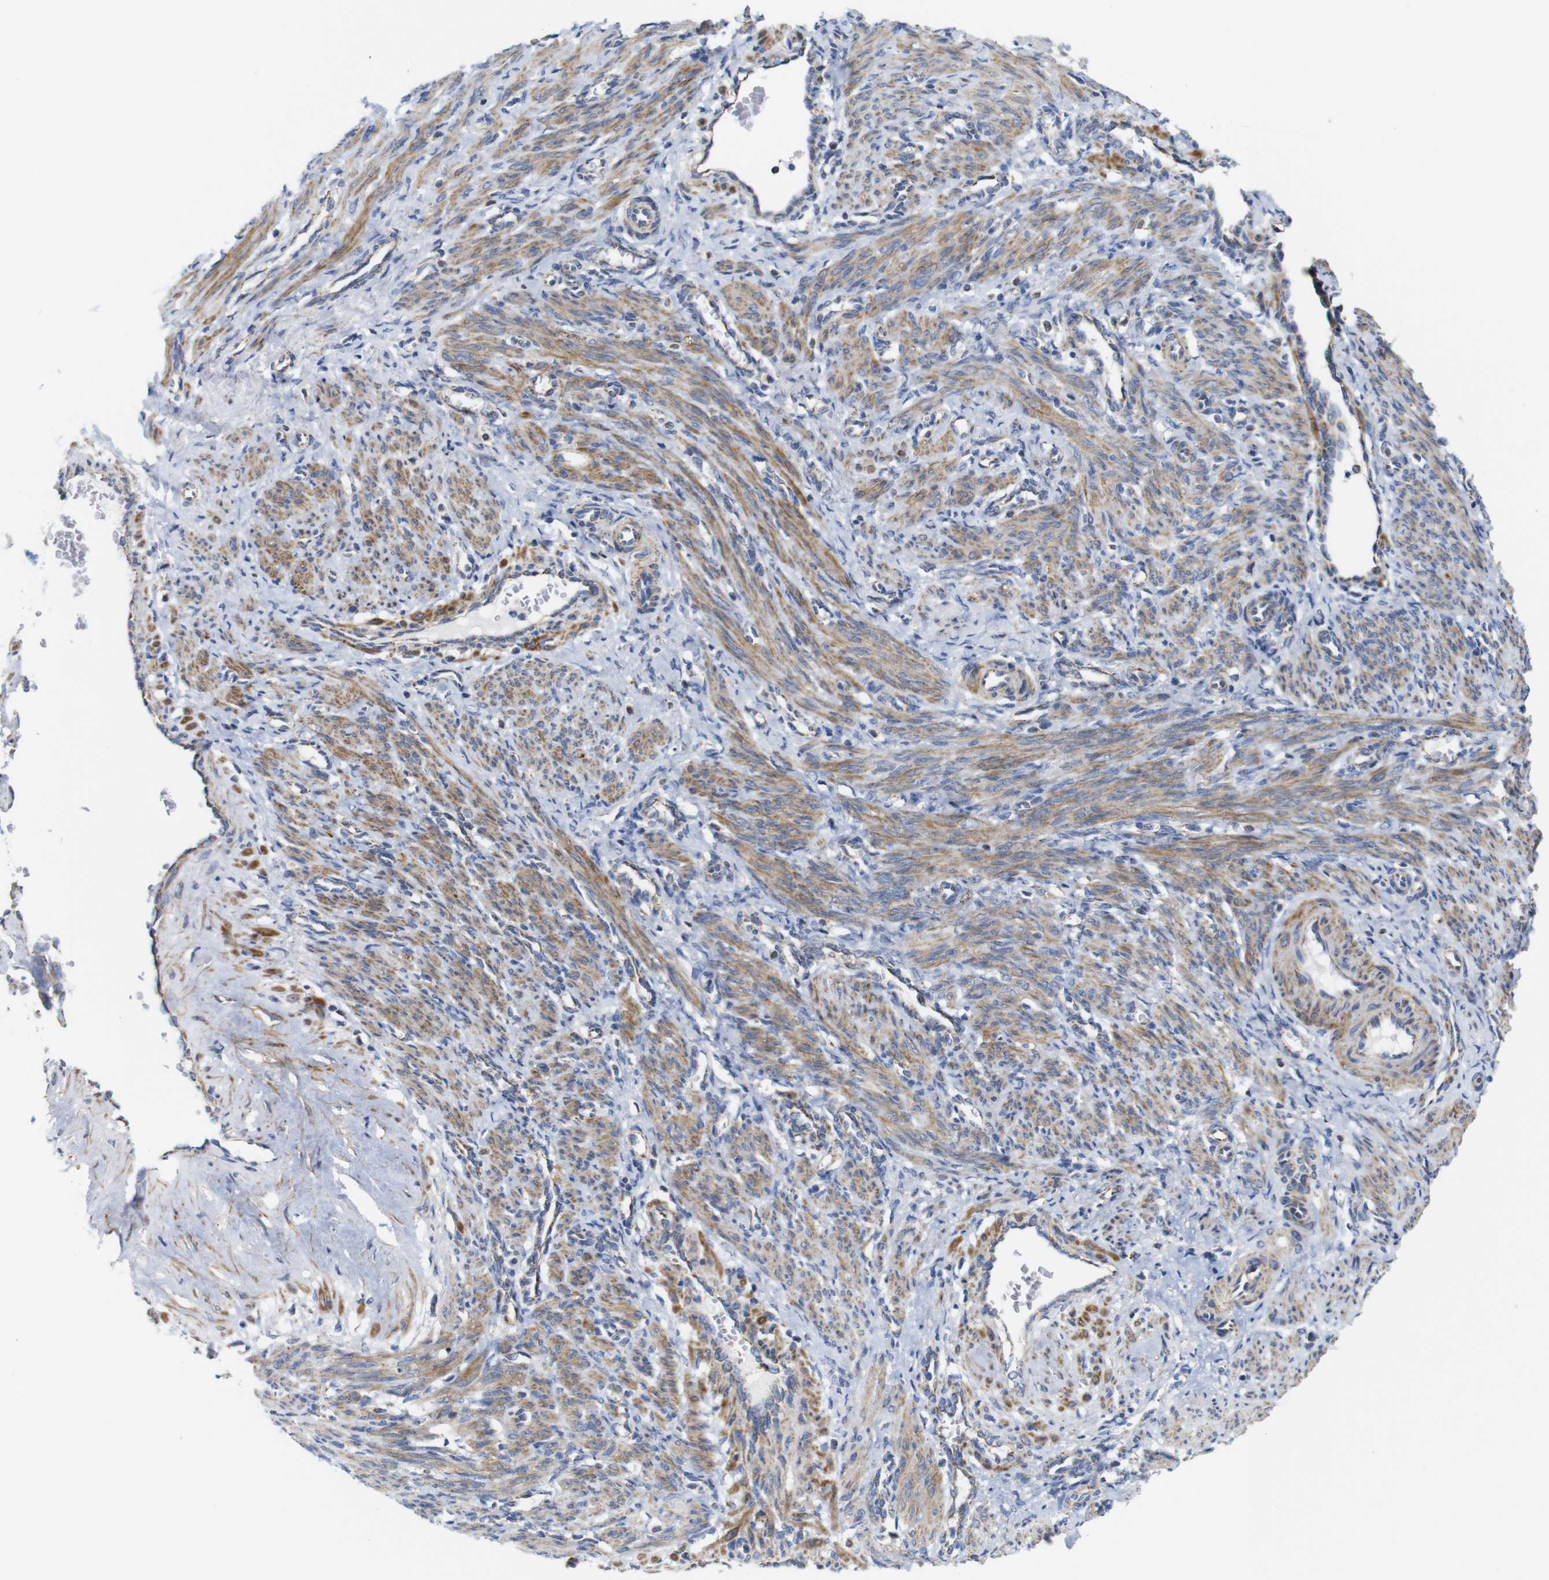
{"staining": {"intensity": "moderate", "quantity": ">75%", "location": "cytoplasmic/membranous"}, "tissue": "smooth muscle", "cell_type": "Smooth muscle cells", "image_type": "normal", "snomed": [{"axis": "morphology", "description": "Normal tissue, NOS"}, {"axis": "topography", "description": "Endometrium"}], "caption": "The photomicrograph reveals staining of unremarkable smooth muscle, revealing moderate cytoplasmic/membranous protein positivity (brown color) within smooth muscle cells.", "gene": "FAM171B", "patient": {"sex": "female", "age": 33}}